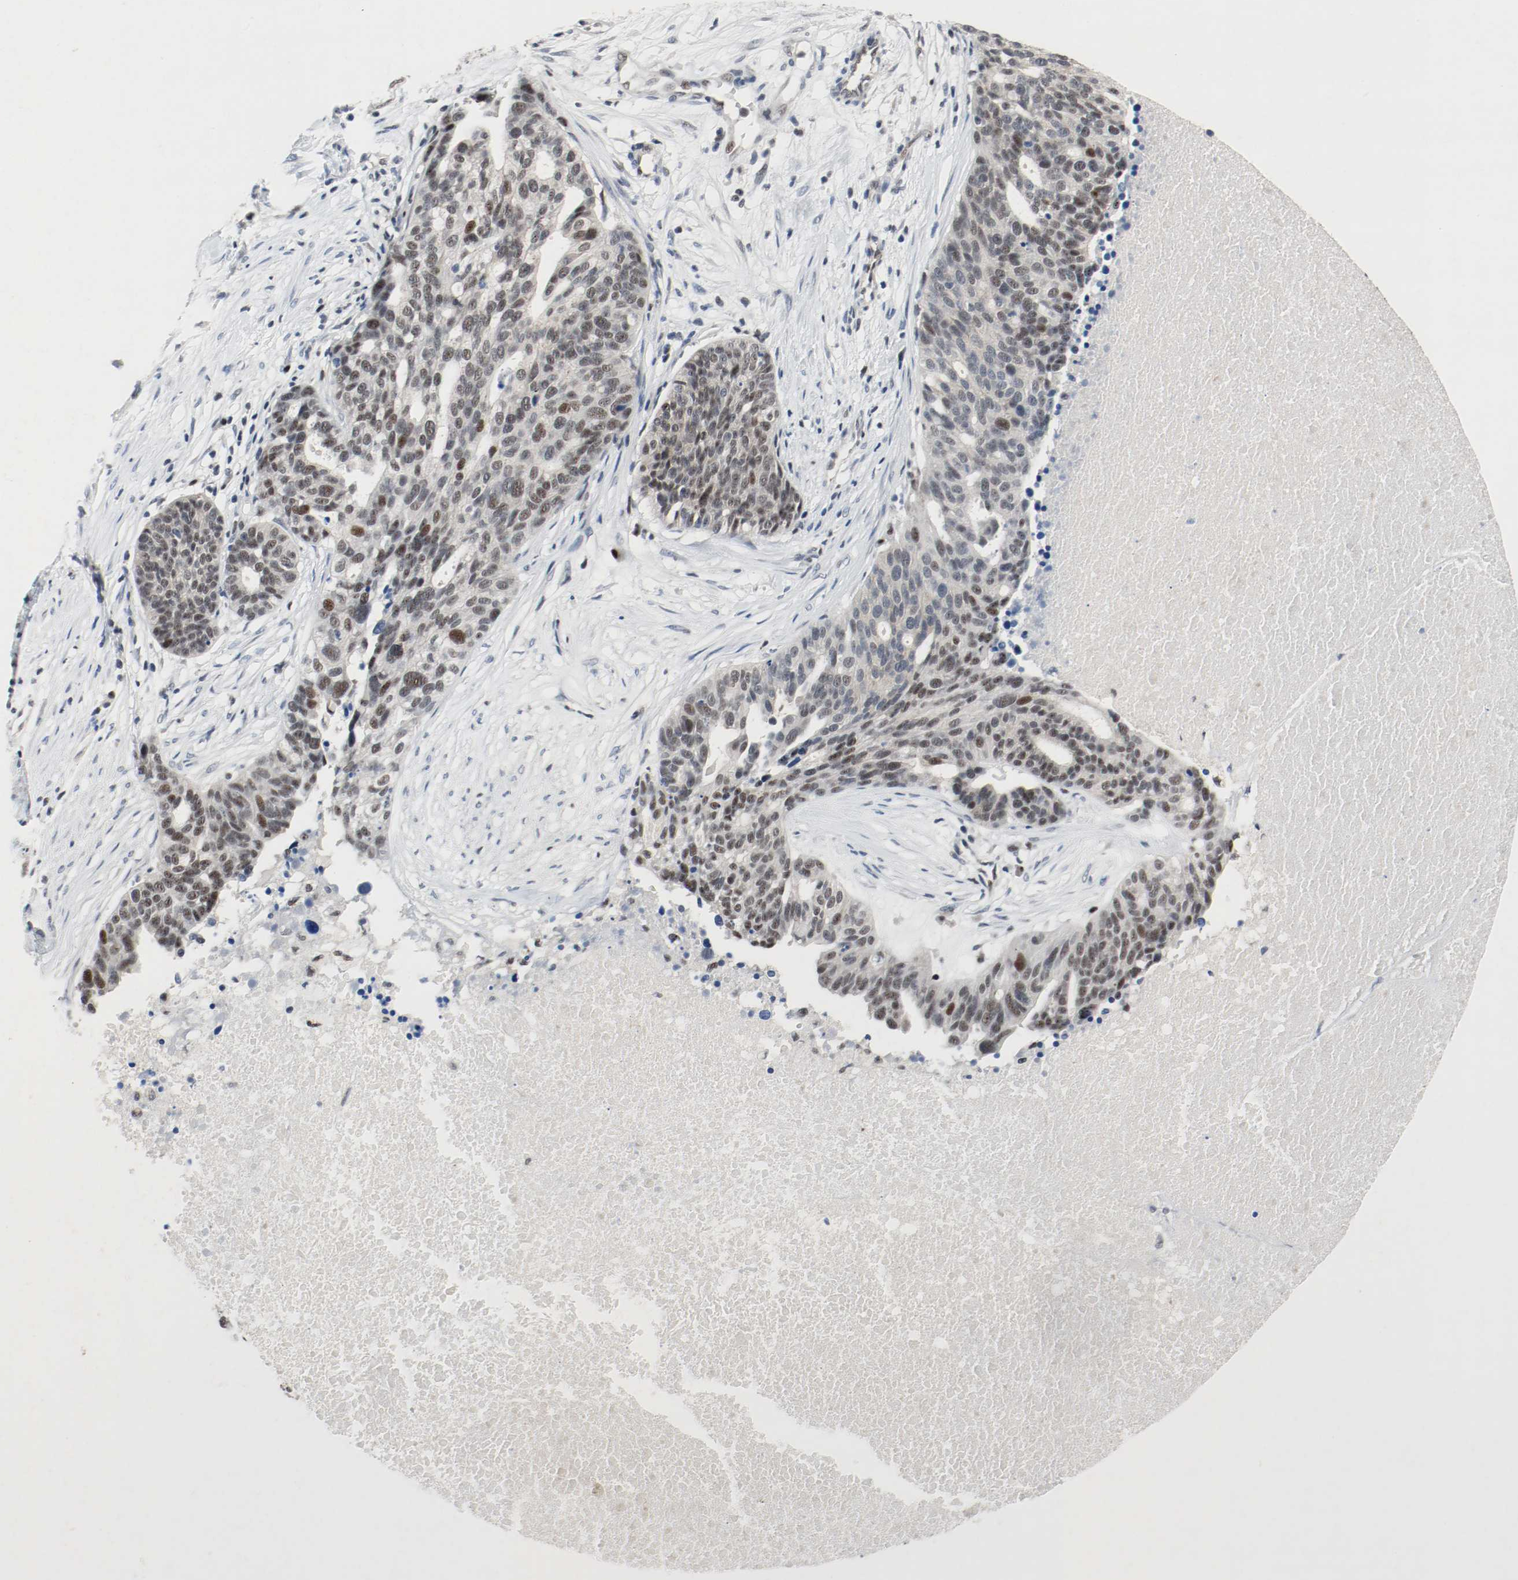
{"staining": {"intensity": "moderate", "quantity": "25%-75%", "location": "nuclear"}, "tissue": "ovarian cancer", "cell_type": "Tumor cells", "image_type": "cancer", "snomed": [{"axis": "morphology", "description": "Cystadenocarcinoma, serous, NOS"}, {"axis": "topography", "description": "Ovary"}], "caption": "Immunohistochemistry (IHC) (DAB) staining of human ovarian serous cystadenocarcinoma shows moderate nuclear protein expression in approximately 25%-75% of tumor cells. The staining is performed using DAB (3,3'-diaminobenzidine) brown chromogen to label protein expression. The nuclei are counter-stained blue using hematoxylin.", "gene": "ASH1L", "patient": {"sex": "female", "age": 59}}